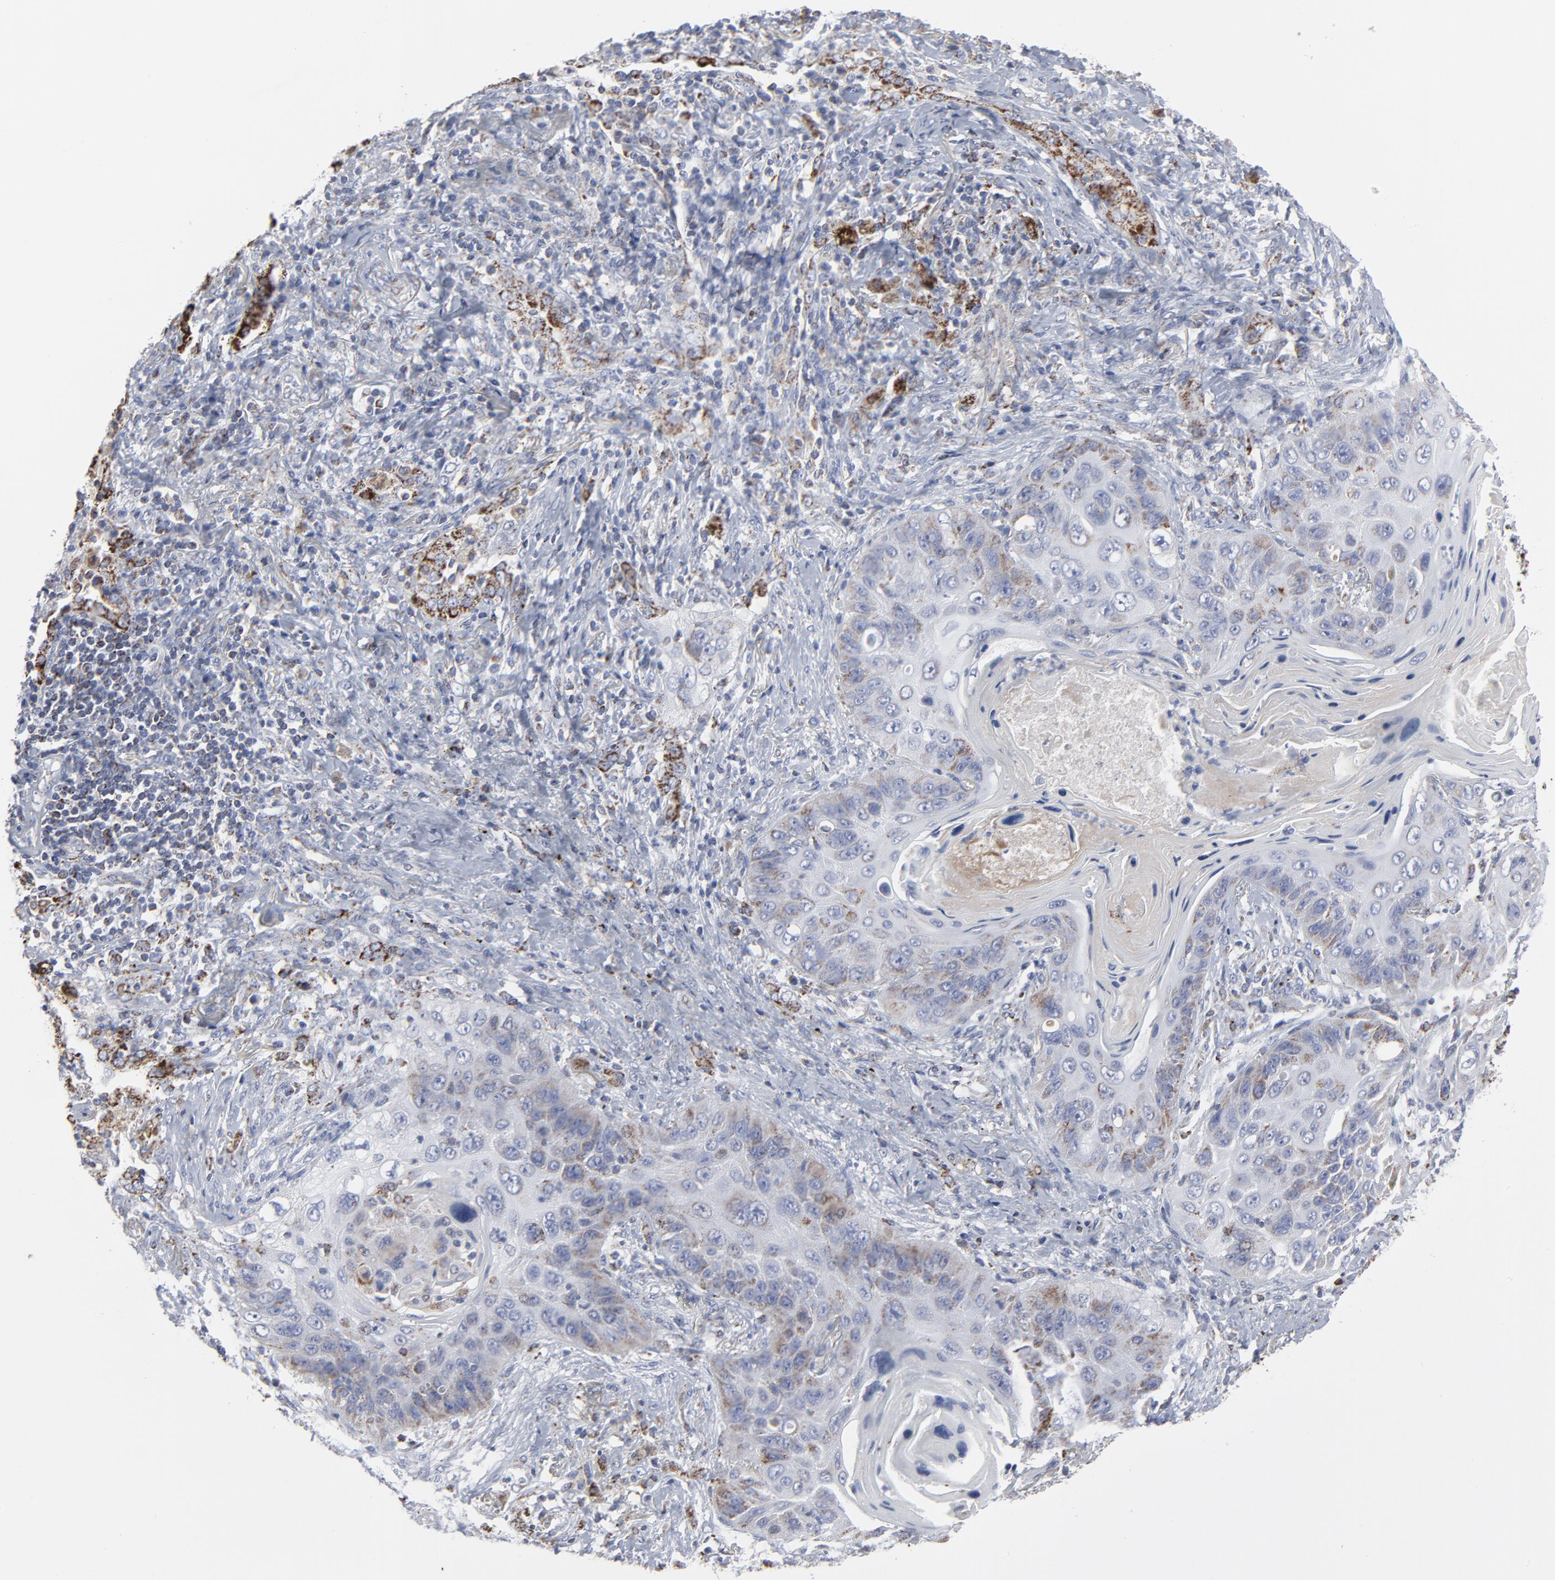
{"staining": {"intensity": "negative", "quantity": "none", "location": "none"}, "tissue": "lung cancer", "cell_type": "Tumor cells", "image_type": "cancer", "snomed": [{"axis": "morphology", "description": "Squamous cell carcinoma, NOS"}, {"axis": "topography", "description": "Lung"}], "caption": "Photomicrograph shows no significant protein positivity in tumor cells of squamous cell carcinoma (lung). (DAB immunohistochemistry, high magnification).", "gene": "TXNRD2", "patient": {"sex": "female", "age": 67}}